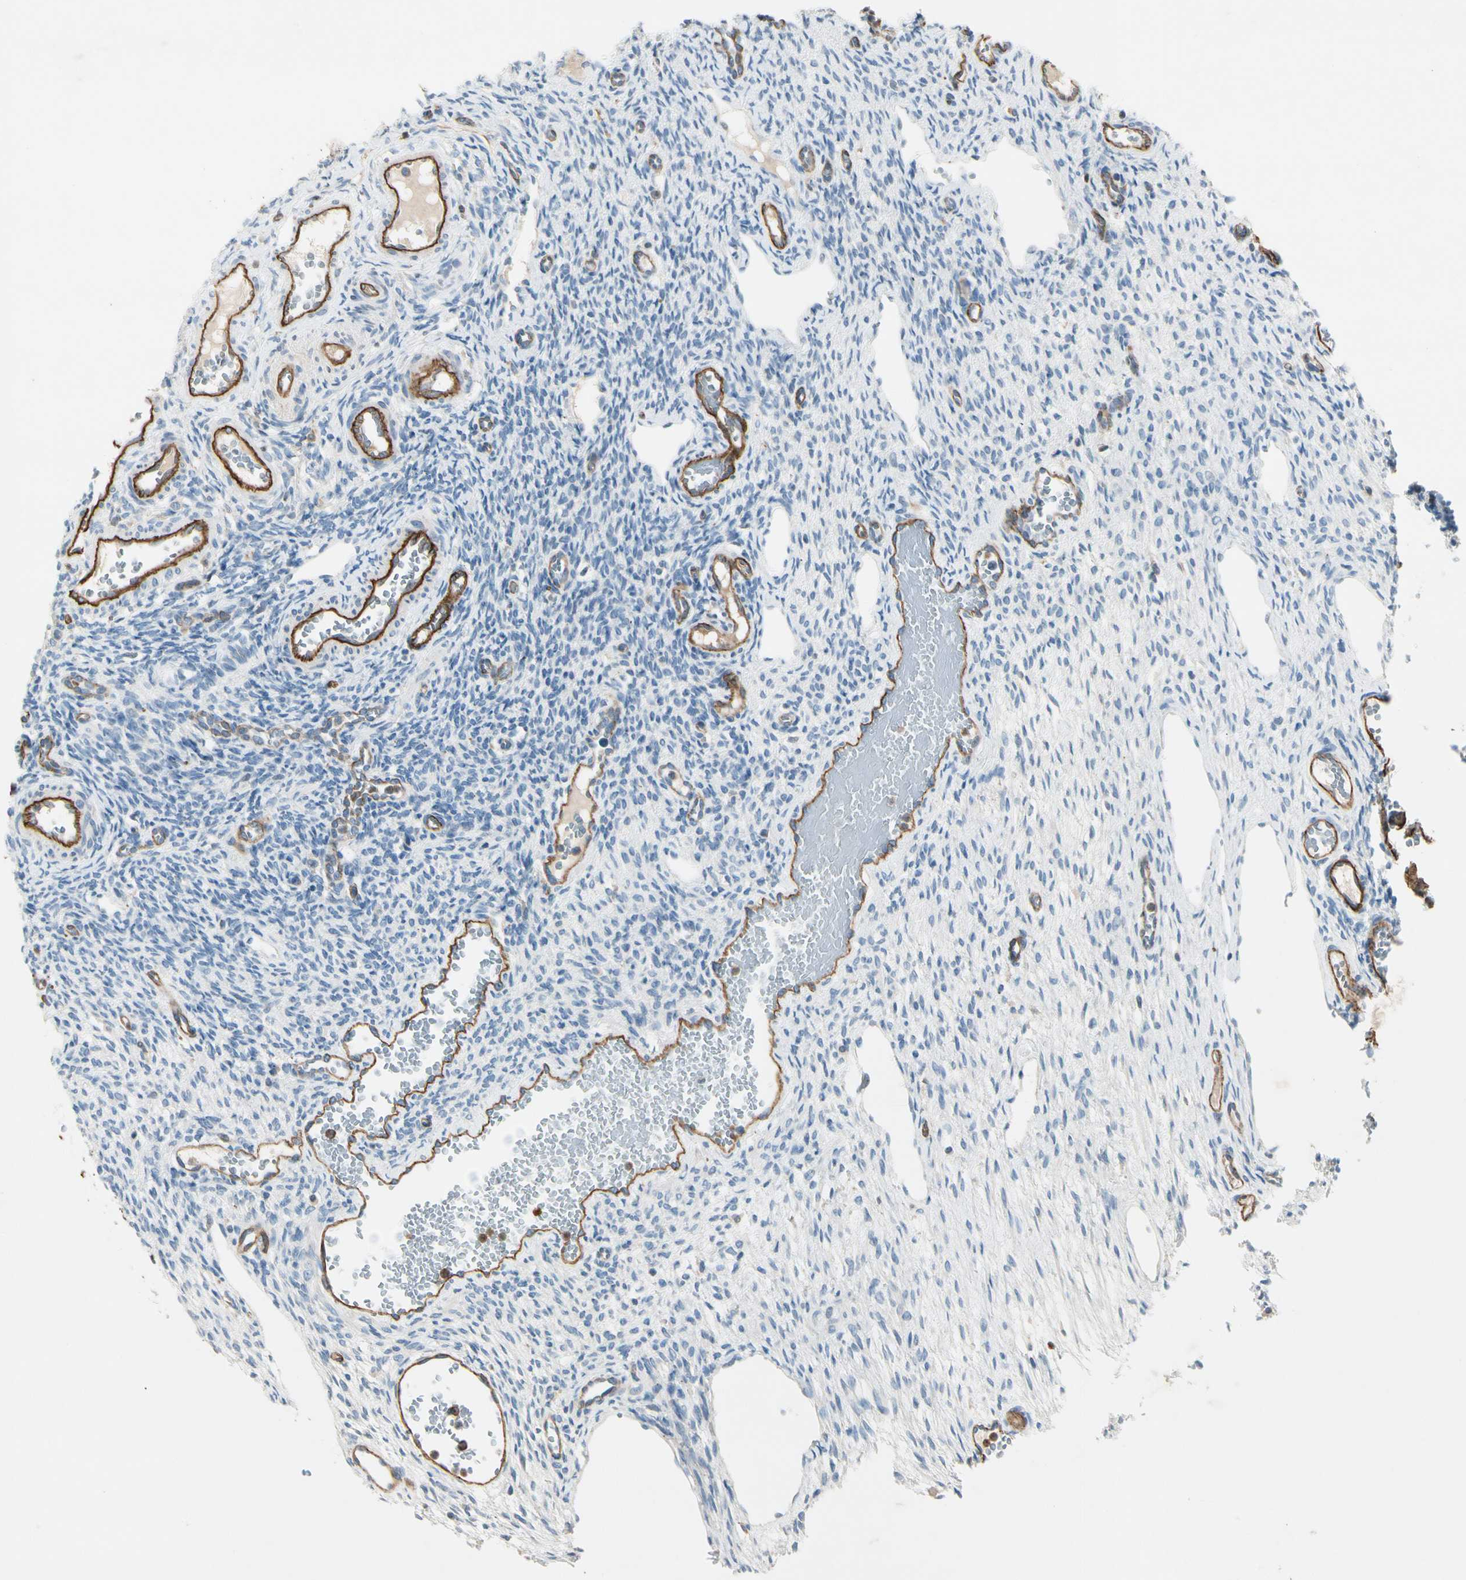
{"staining": {"intensity": "negative", "quantity": "none", "location": "none"}, "tissue": "ovary", "cell_type": "Ovarian stroma cells", "image_type": "normal", "snomed": [{"axis": "morphology", "description": "Normal tissue, NOS"}, {"axis": "topography", "description": "Ovary"}], "caption": "Immunohistochemistry (IHC) of normal ovary demonstrates no positivity in ovarian stroma cells. The staining is performed using DAB brown chromogen with nuclei counter-stained in using hematoxylin.", "gene": "CD93", "patient": {"sex": "female", "age": 33}}